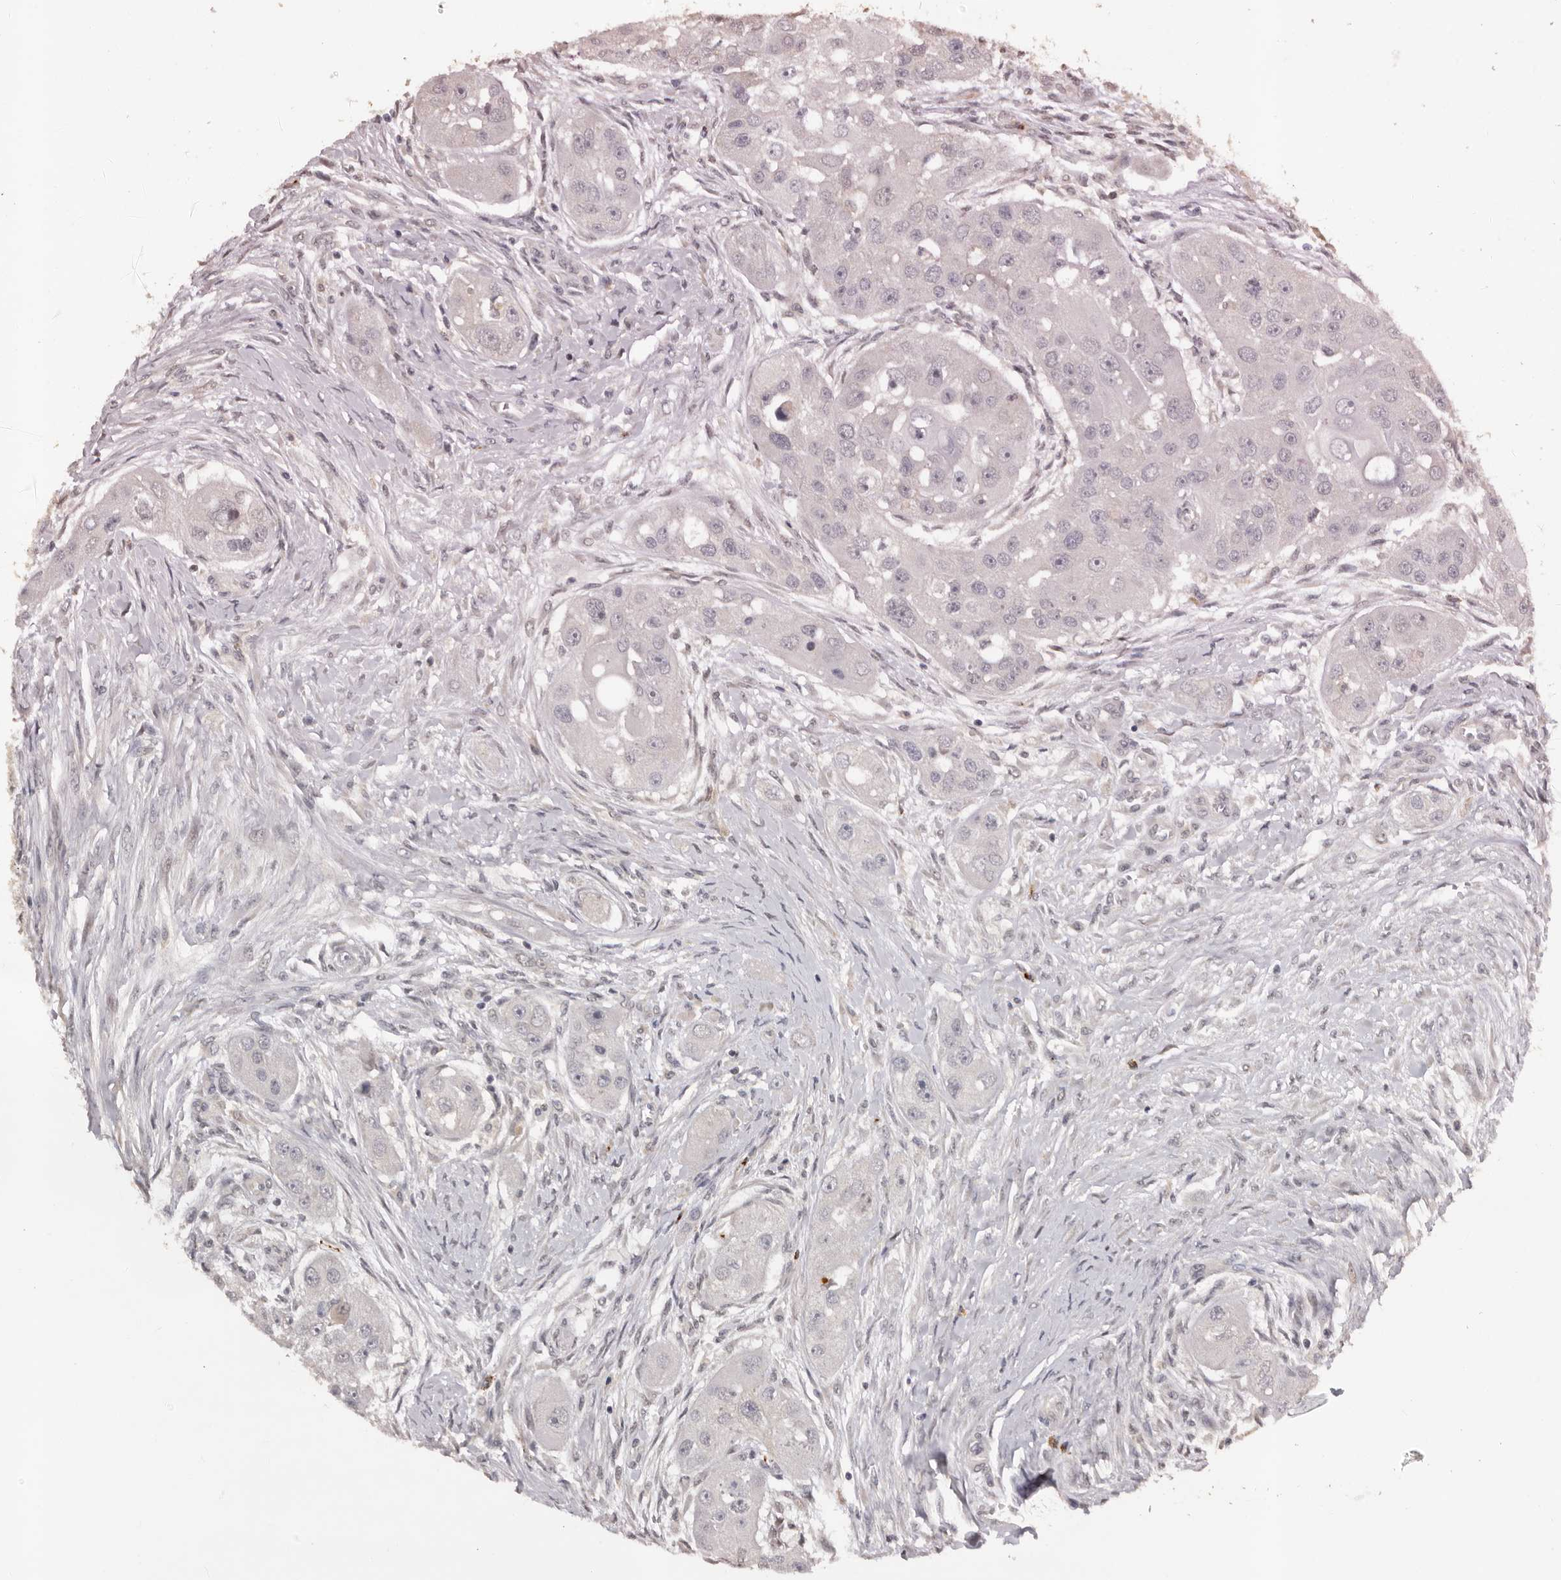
{"staining": {"intensity": "negative", "quantity": "none", "location": "none"}, "tissue": "head and neck cancer", "cell_type": "Tumor cells", "image_type": "cancer", "snomed": [{"axis": "morphology", "description": "Normal tissue, NOS"}, {"axis": "morphology", "description": "Squamous cell carcinoma, NOS"}, {"axis": "topography", "description": "Skeletal muscle"}, {"axis": "topography", "description": "Head-Neck"}], "caption": "High power microscopy photomicrograph of an immunohistochemistry micrograph of head and neck cancer, revealing no significant expression in tumor cells.", "gene": "KIF2B", "patient": {"sex": "male", "age": 51}}